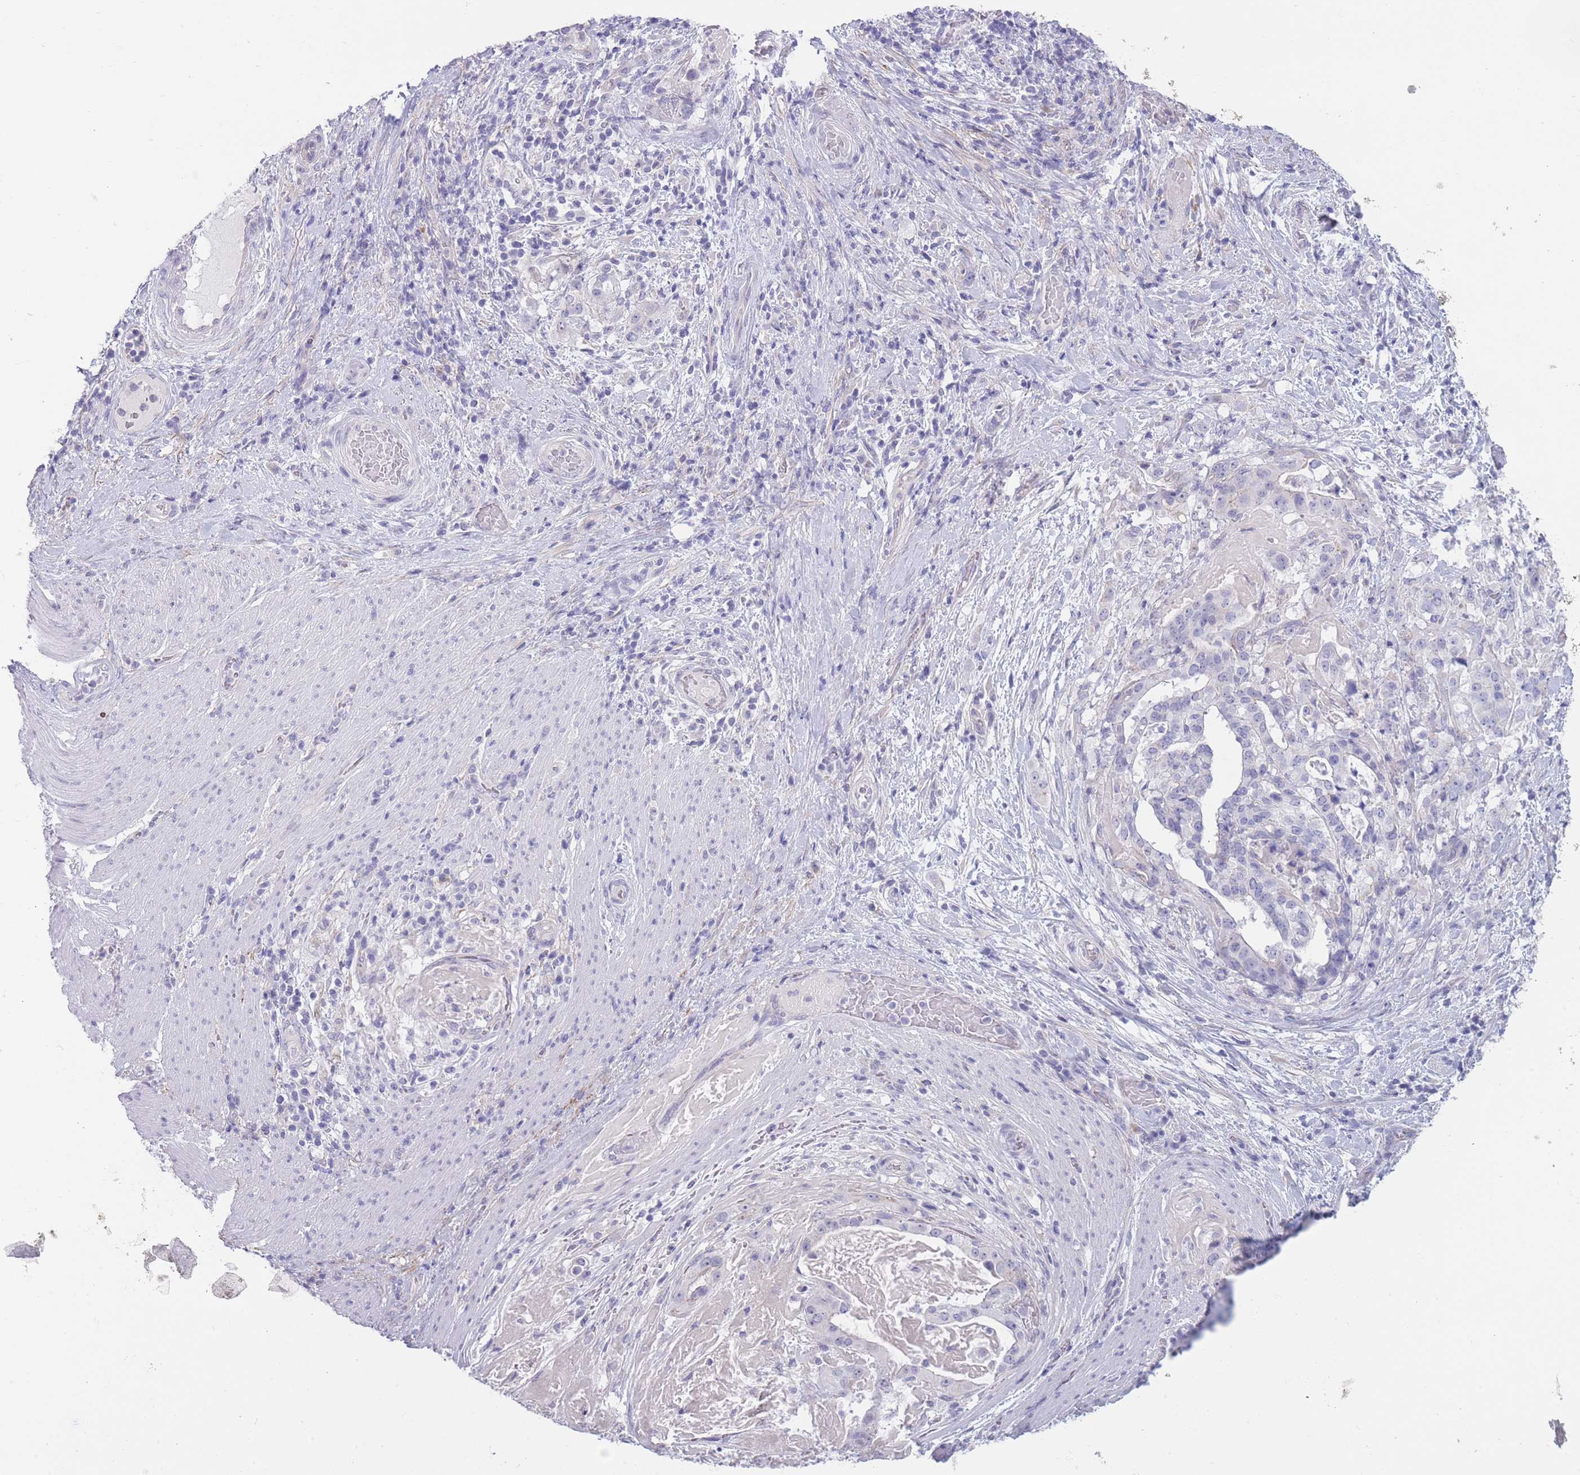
{"staining": {"intensity": "negative", "quantity": "none", "location": "none"}, "tissue": "stomach cancer", "cell_type": "Tumor cells", "image_type": "cancer", "snomed": [{"axis": "morphology", "description": "Adenocarcinoma, NOS"}, {"axis": "topography", "description": "Stomach"}], "caption": "Tumor cells are negative for brown protein staining in stomach cancer. Brightfield microscopy of IHC stained with DAB (3,3'-diaminobenzidine) (brown) and hematoxylin (blue), captured at high magnification.", "gene": "DCANP1", "patient": {"sex": "male", "age": 48}}